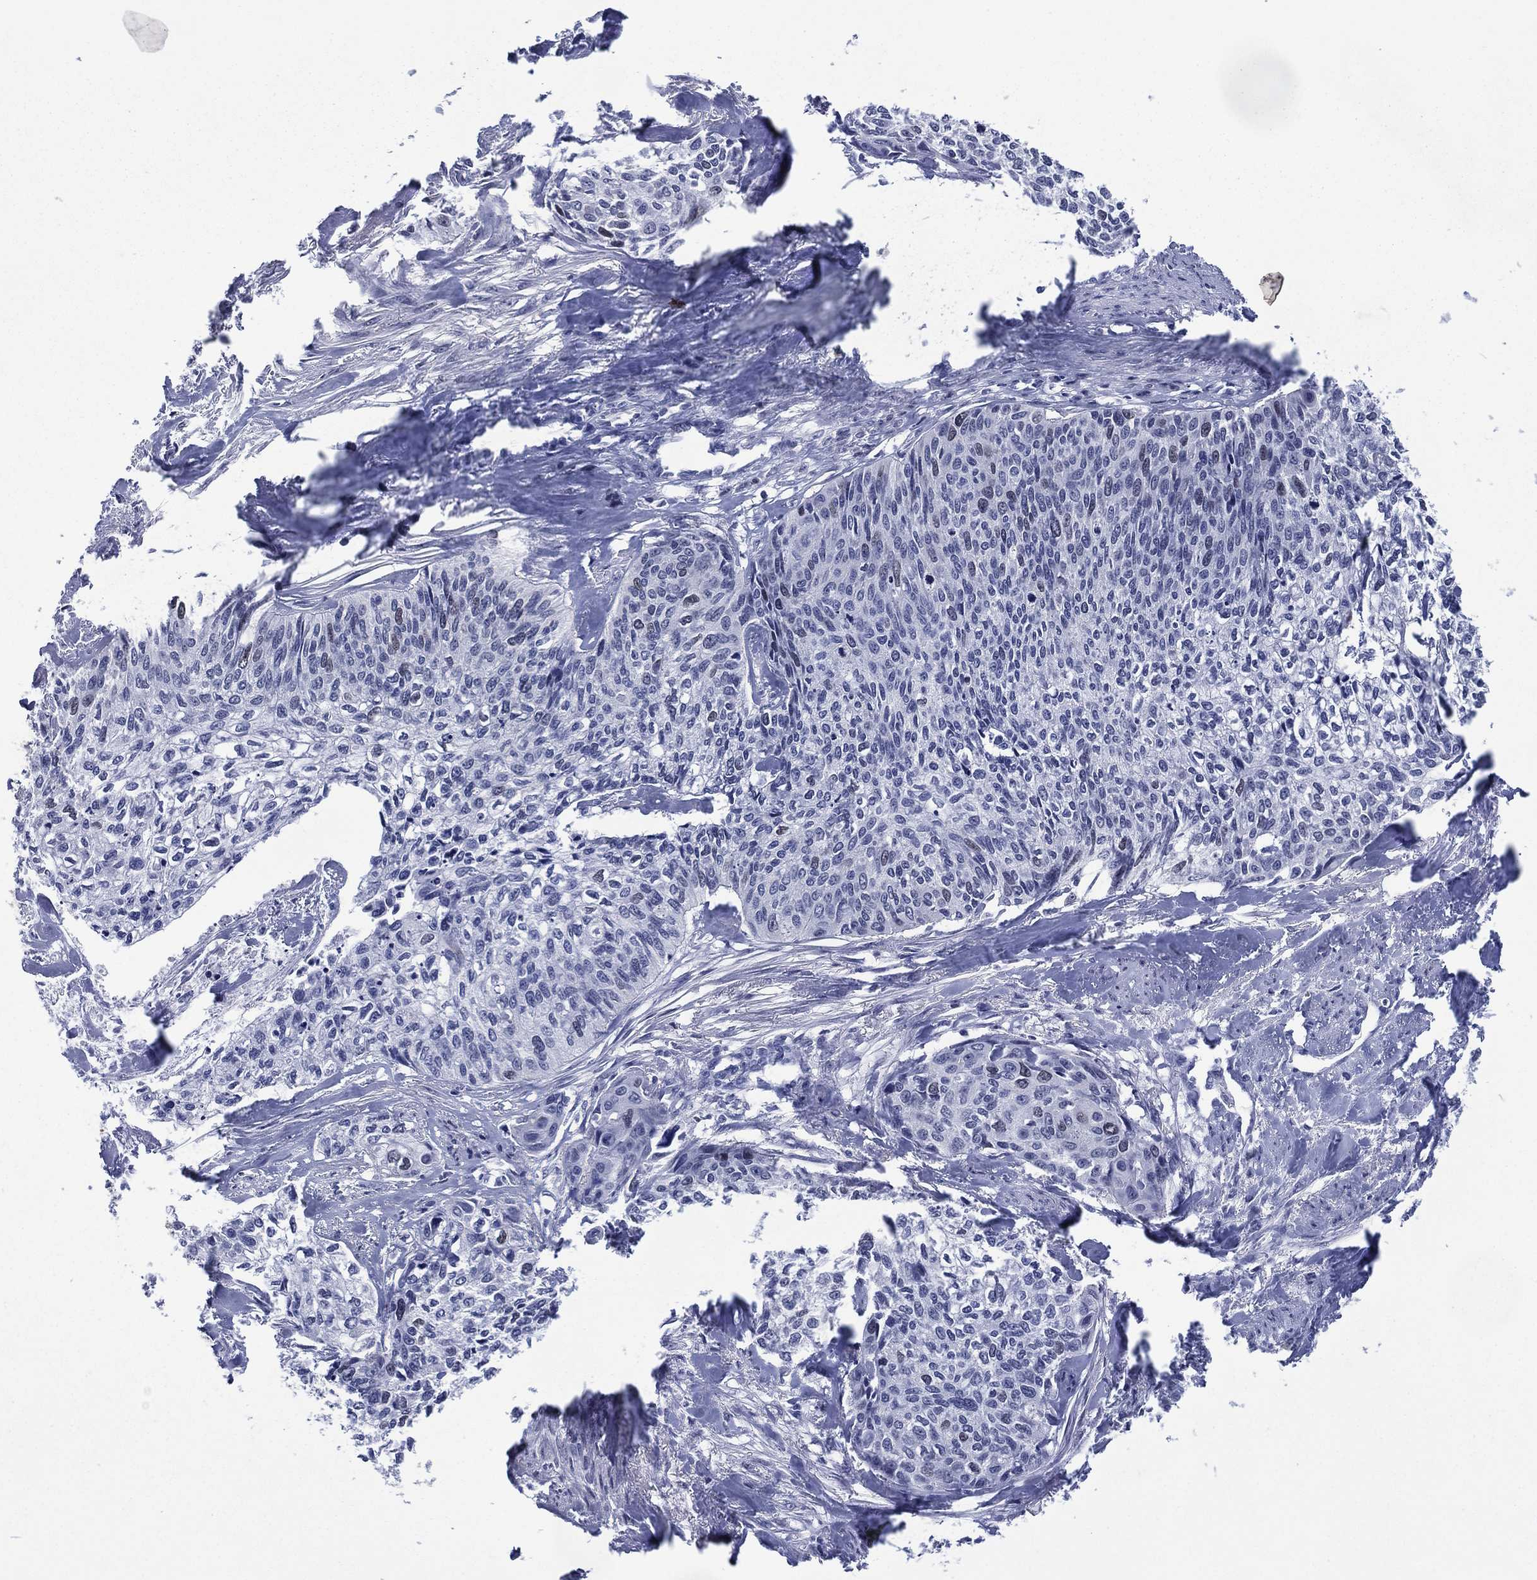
{"staining": {"intensity": "negative", "quantity": "none", "location": "none"}, "tissue": "cervical cancer", "cell_type": "Tumor cells", "image_type": "cancer", "snomed": [{"axis": "morphology", "description": "Squamous cell carcinoma, NOS"}, {"axis": "topography", "description": "Cervix"}], "caption": "Tumor cells are negative for protein expression in human cervical cancer. Nuclei are stained in blue.", "gene": "GATA6", "patient": {"sex": "female", "age": 58}}